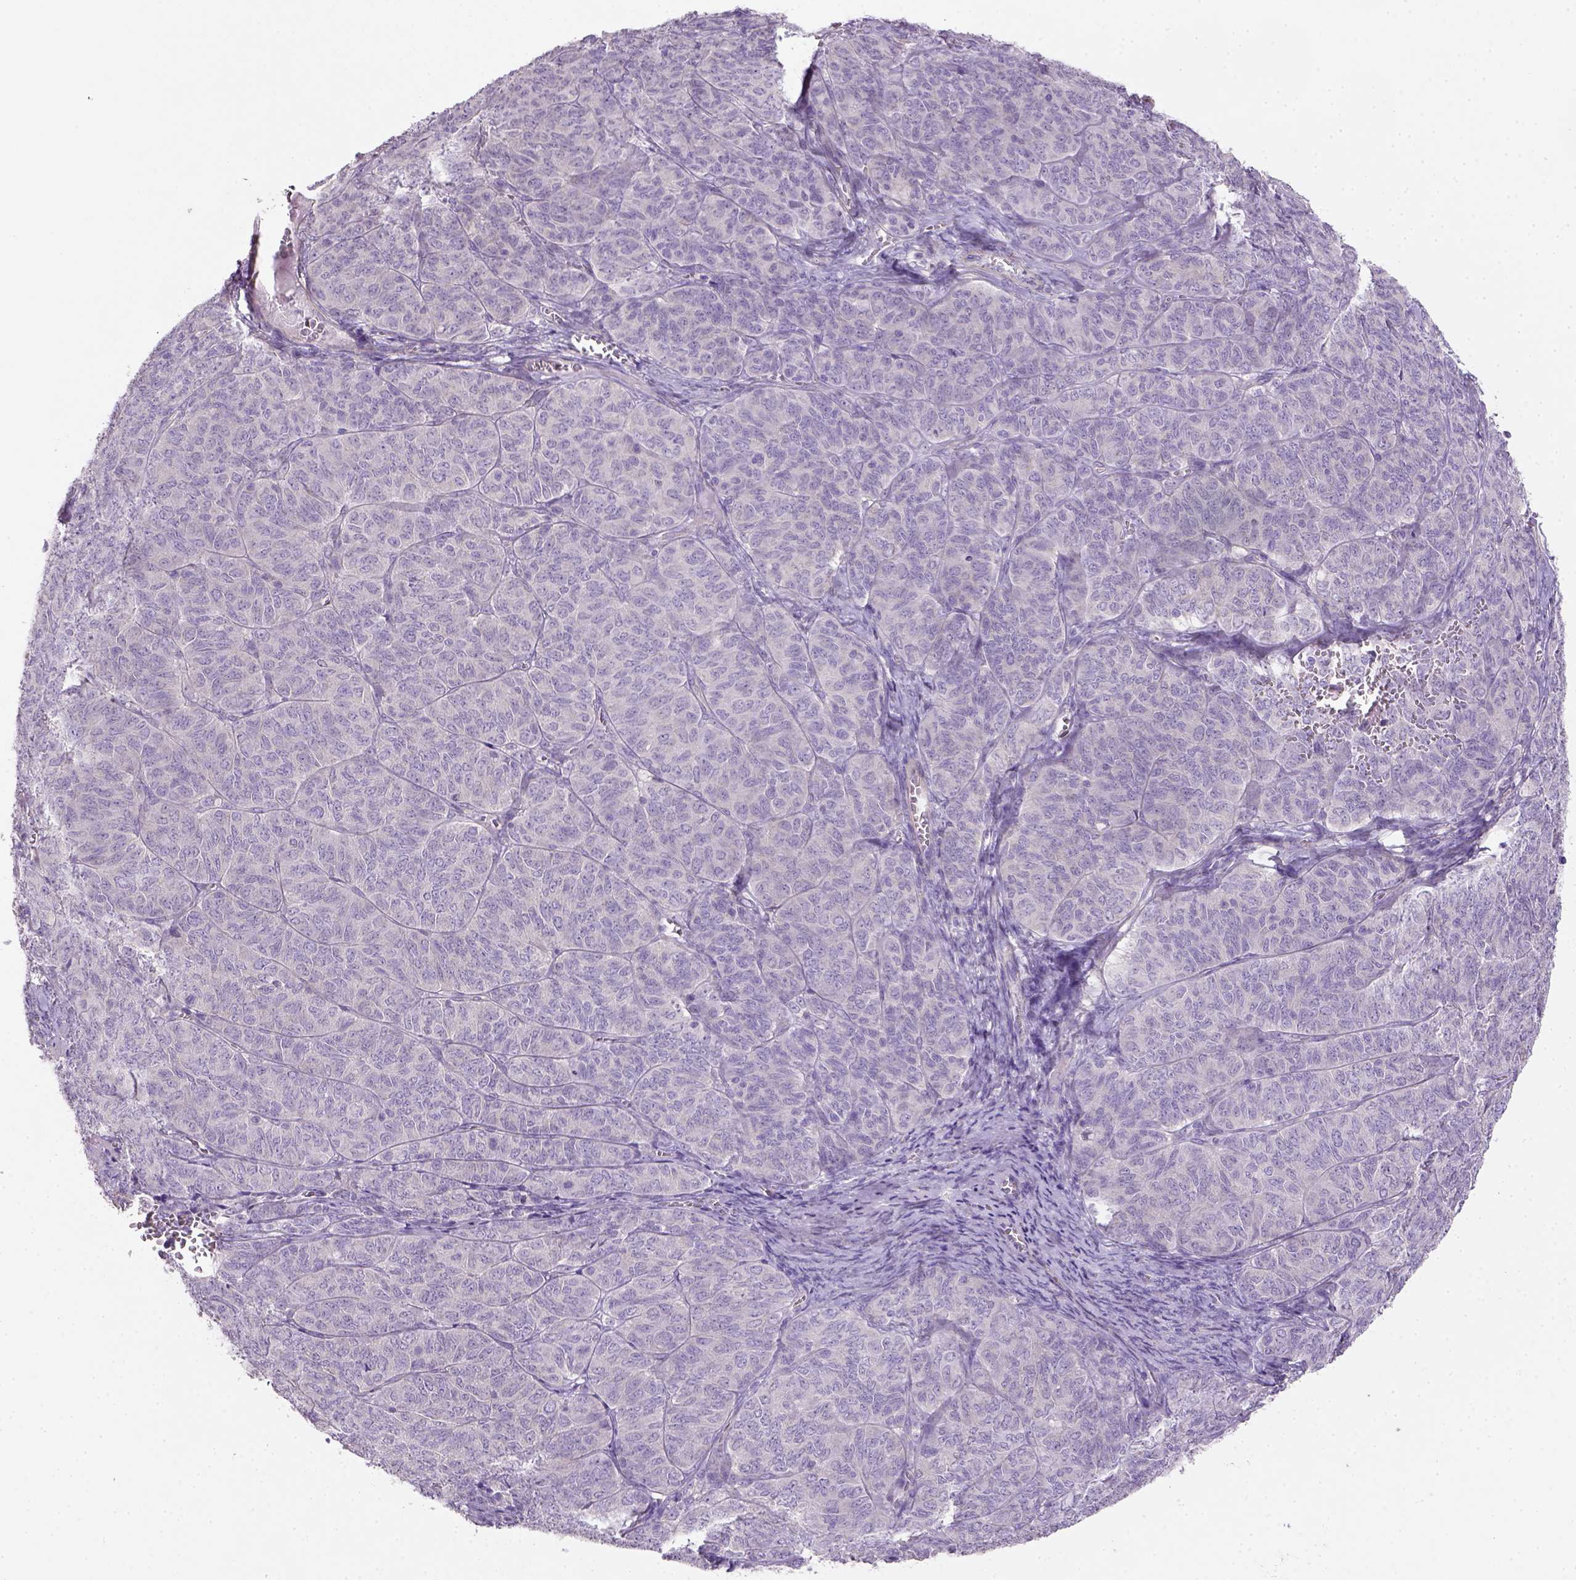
{"staining": {"intensity": "negative", "quantity": "none", "location": "none"}, "tissue": "ovarian cancer", "cell_type": "Tumor cells", "image_type": "cancer", "snomed": [{"axis": "morphology", "description": "Carcinoma, endometroid"}, {"axis": "topography", "description": "Ovary"}], "caption": "Tumor cells show no significant protein staining in endometroid carcinoma (ovarian).", "gene": "HTRA1", "patient": {"sex": "female", "age": 80}}